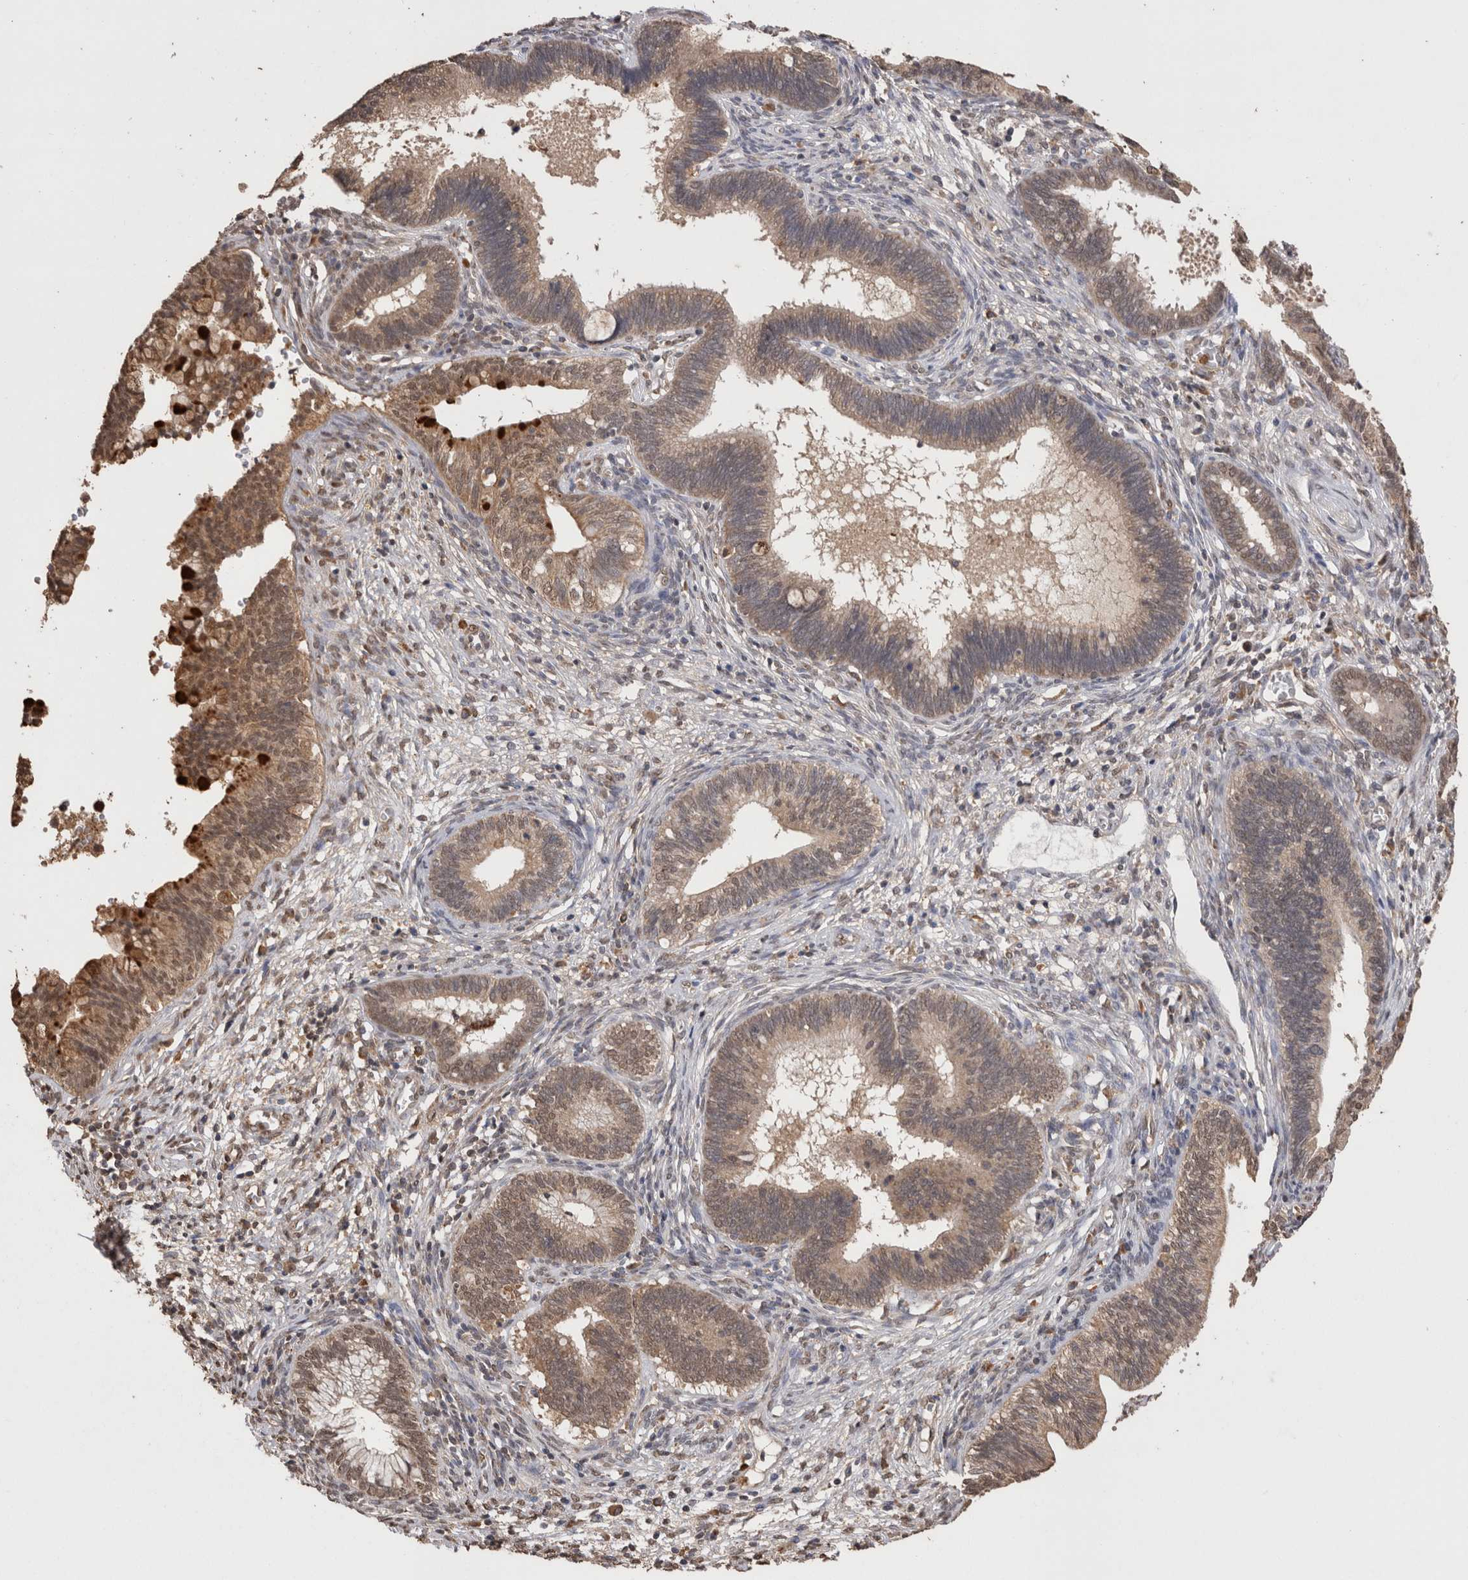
{"staining": {"intensity": "moderate", "quantity": ">75%", "location": "cytoplasmic/membranous"}, "tissue": "cervical cancer", "cell_type": "Tumor cells", "image_type": "cancer", "snomed": [{"axis": "morphology", "description": "Adenocarcinoma, NOS"}, {"axis": "topography", "description": "Cervix"}], "caption": "Tumor cells reveal moderate cytoplasmic/membranous positivity in about >75% of cells in adenocarcinoma (cervical).", "gene": "GRK5", "patient": {"sex": "female", "age": 44}}